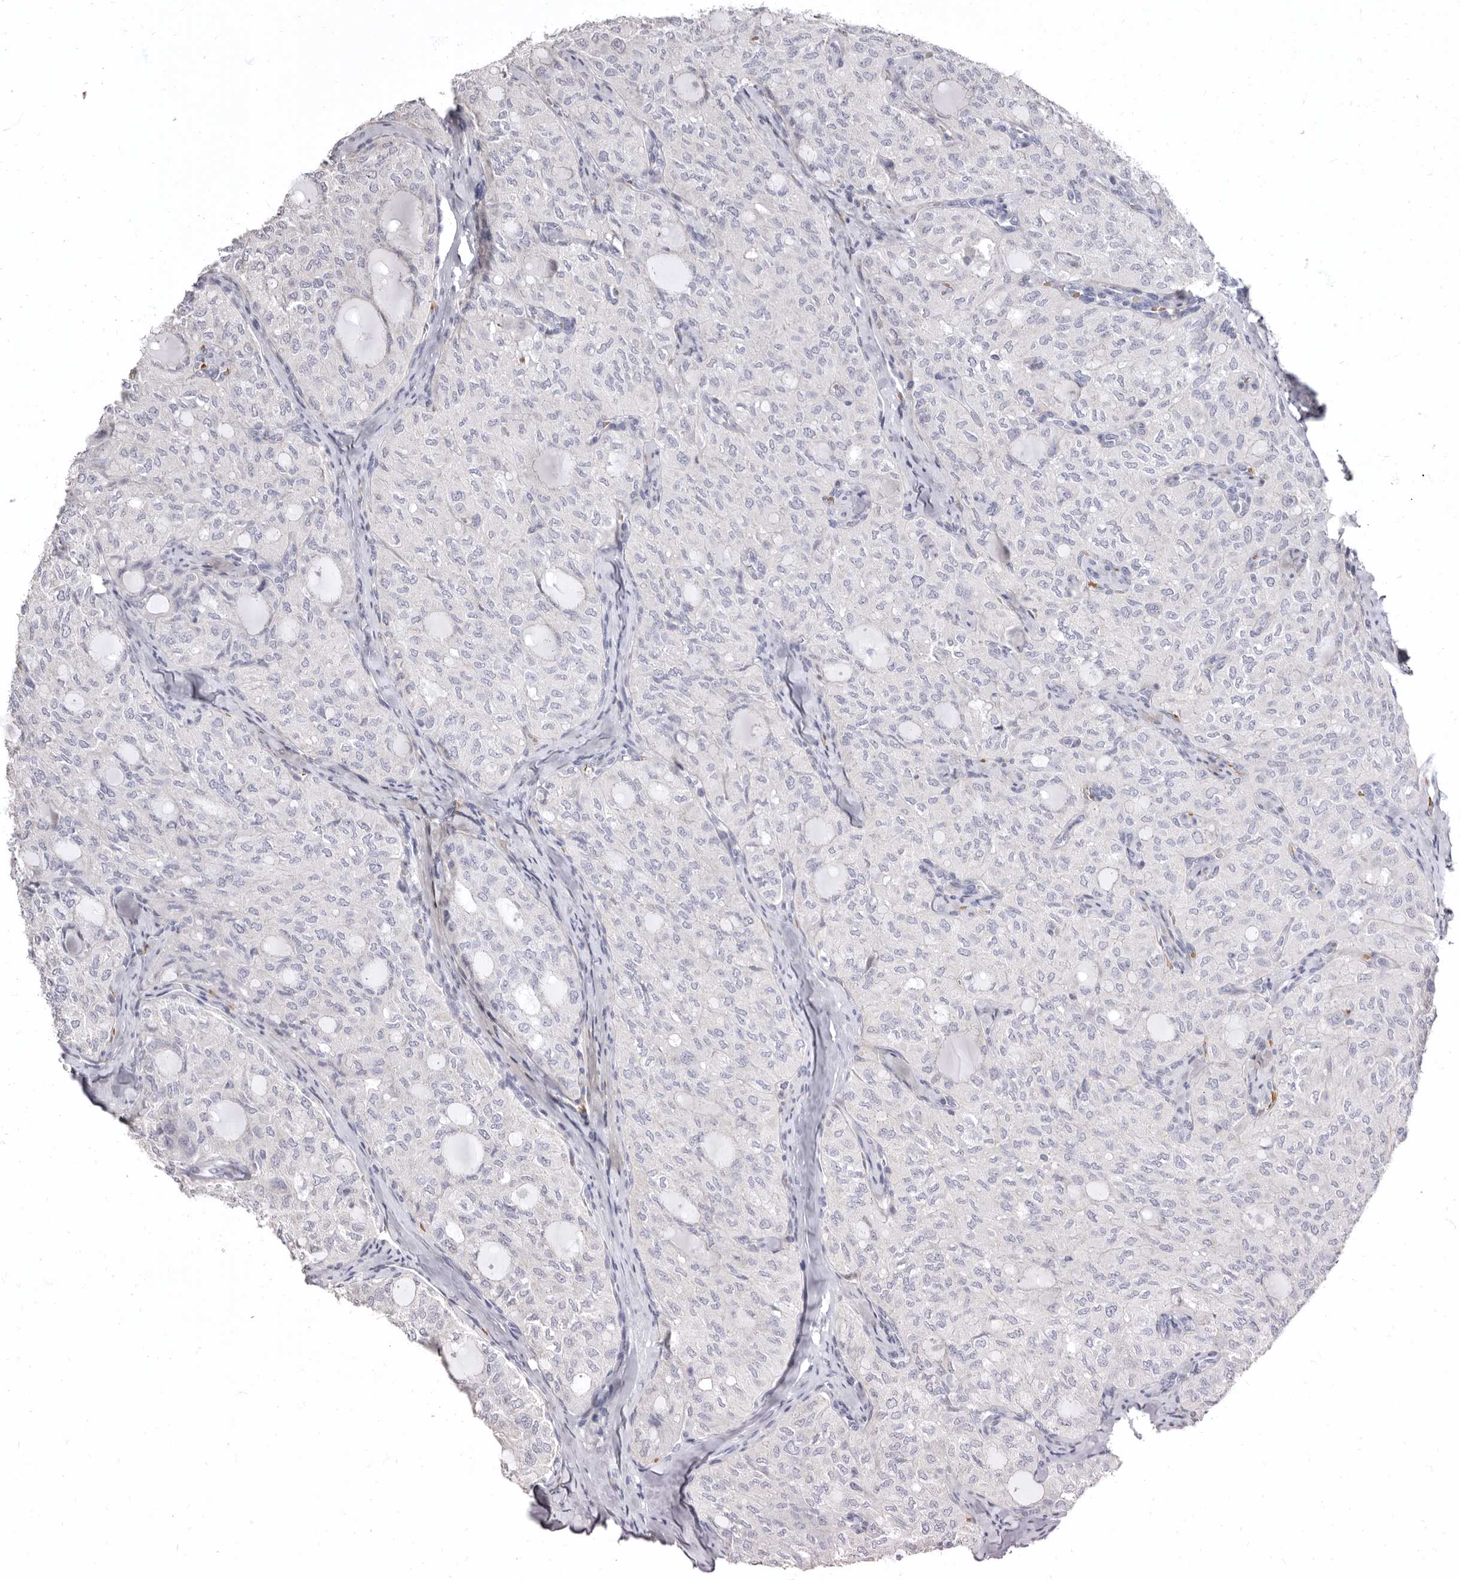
{"staining": {"intensity": "negative", "quantity": "none", "location": "none"}, "tissue": "thyroid cancer", "cell_type": "Tumor cells", "image_type": "cancer", "snomed": [{"axis": "morphology", "description": "Follicular adenoma carcinoma, NOS"}, {"axis": "topography", "description": "Thyroid gland"}], "caption": "This is an IHC micrograph of human thyroid cancer. There is no expression in tumor cells.", "gene": "AIDA", "patient": {"sex": "male", "age": 75}}